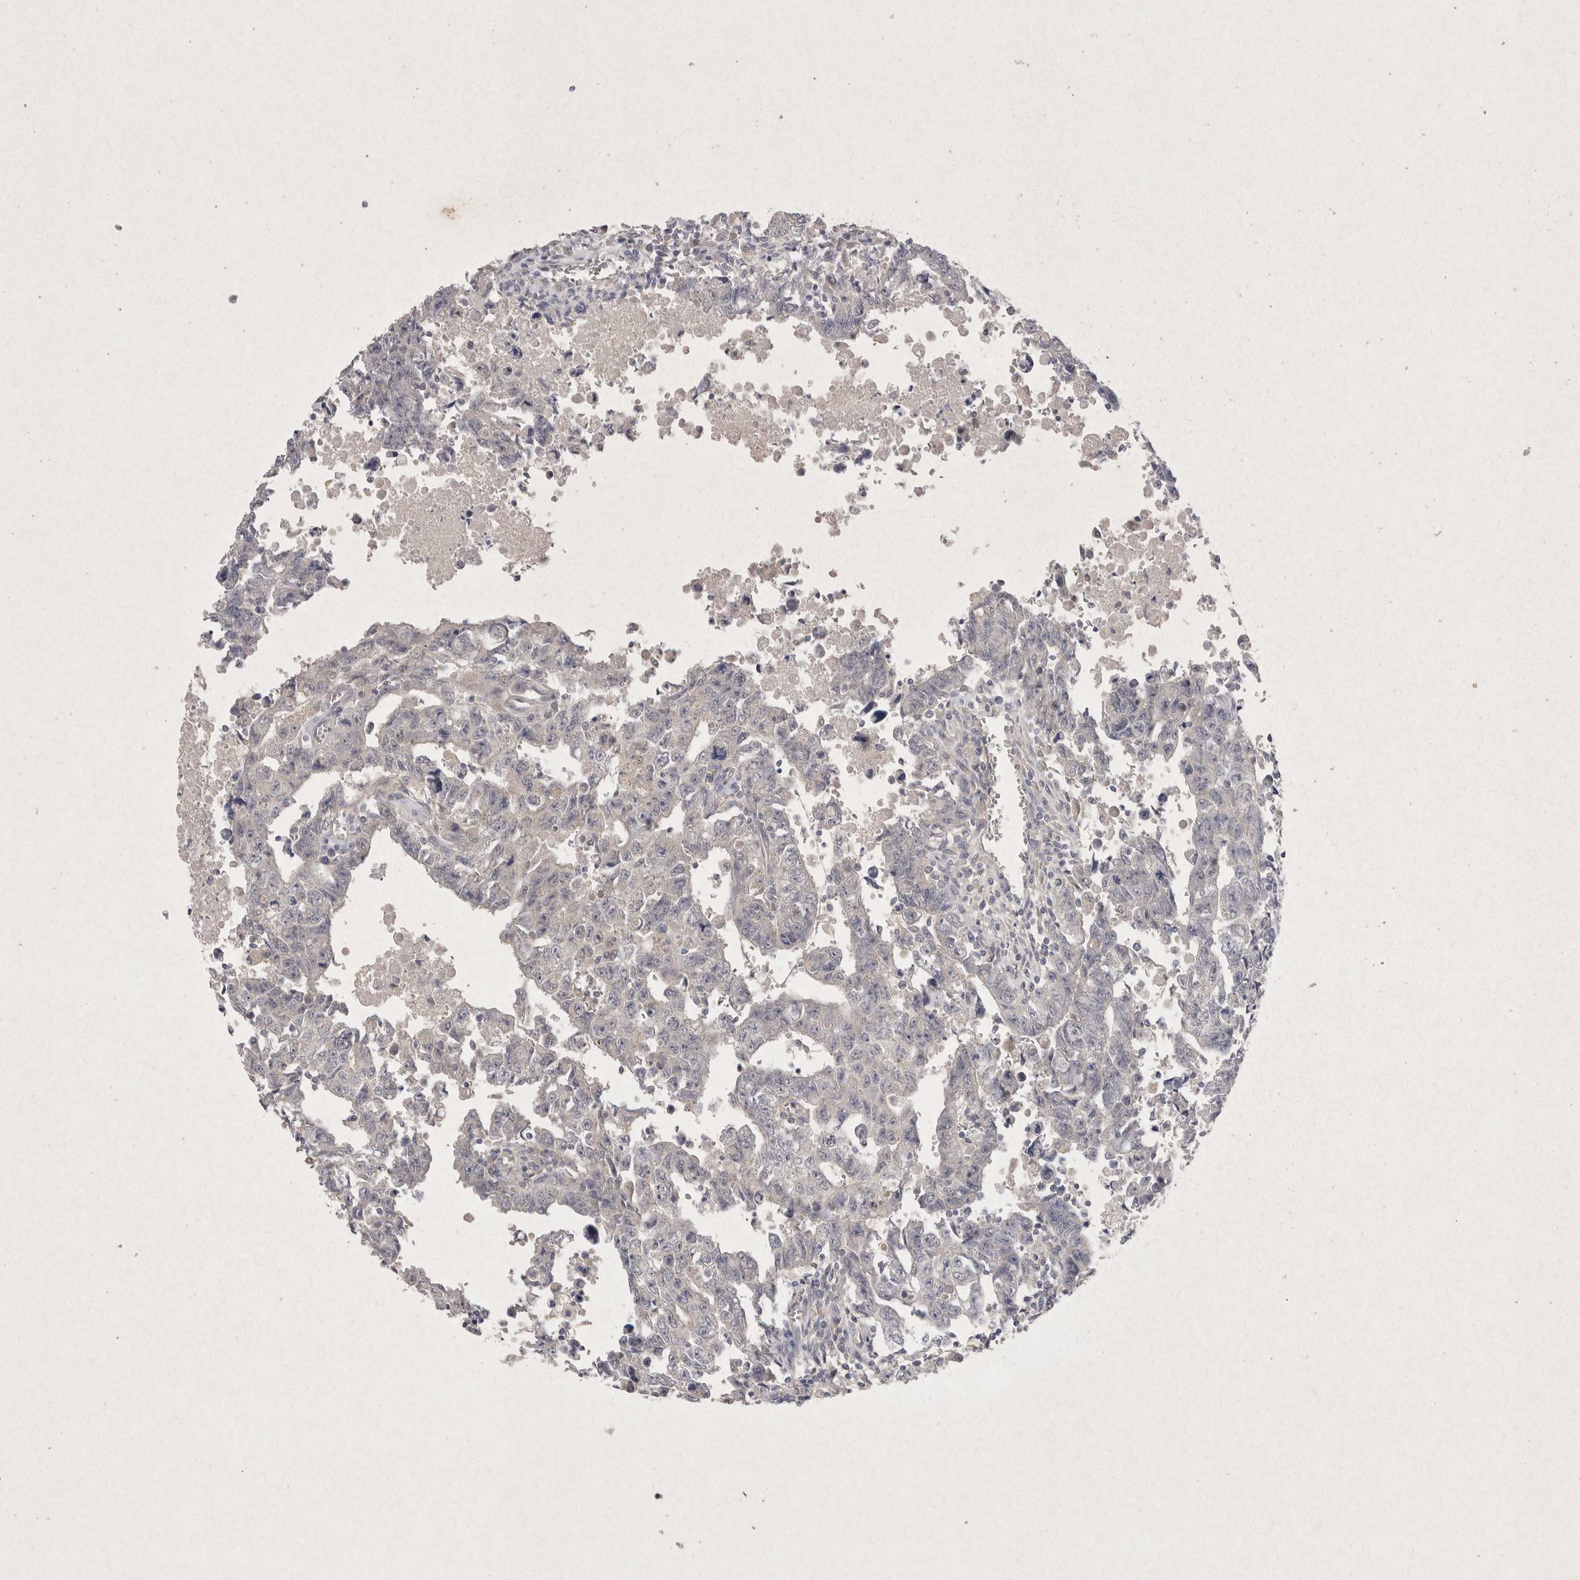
{"staining": {"intensity": "negative", "quantity": "none", "location": "none"}, "tissue": "testis cancer", "cell_type": "Tumor cells", "image_type": "cancer", "snomed": [{"axis": "morphology", "description": "Carcinoma, Embryonal, NOS"}, {"axis": "topography", "description": "Testis"}], "caption": "Immunohistochemical staining of testis embryonal carcinoma demonstrates no significant staining in tumor cells.", "gene": "RASSF3", "patient": {"sex": "male", "age": 28}}